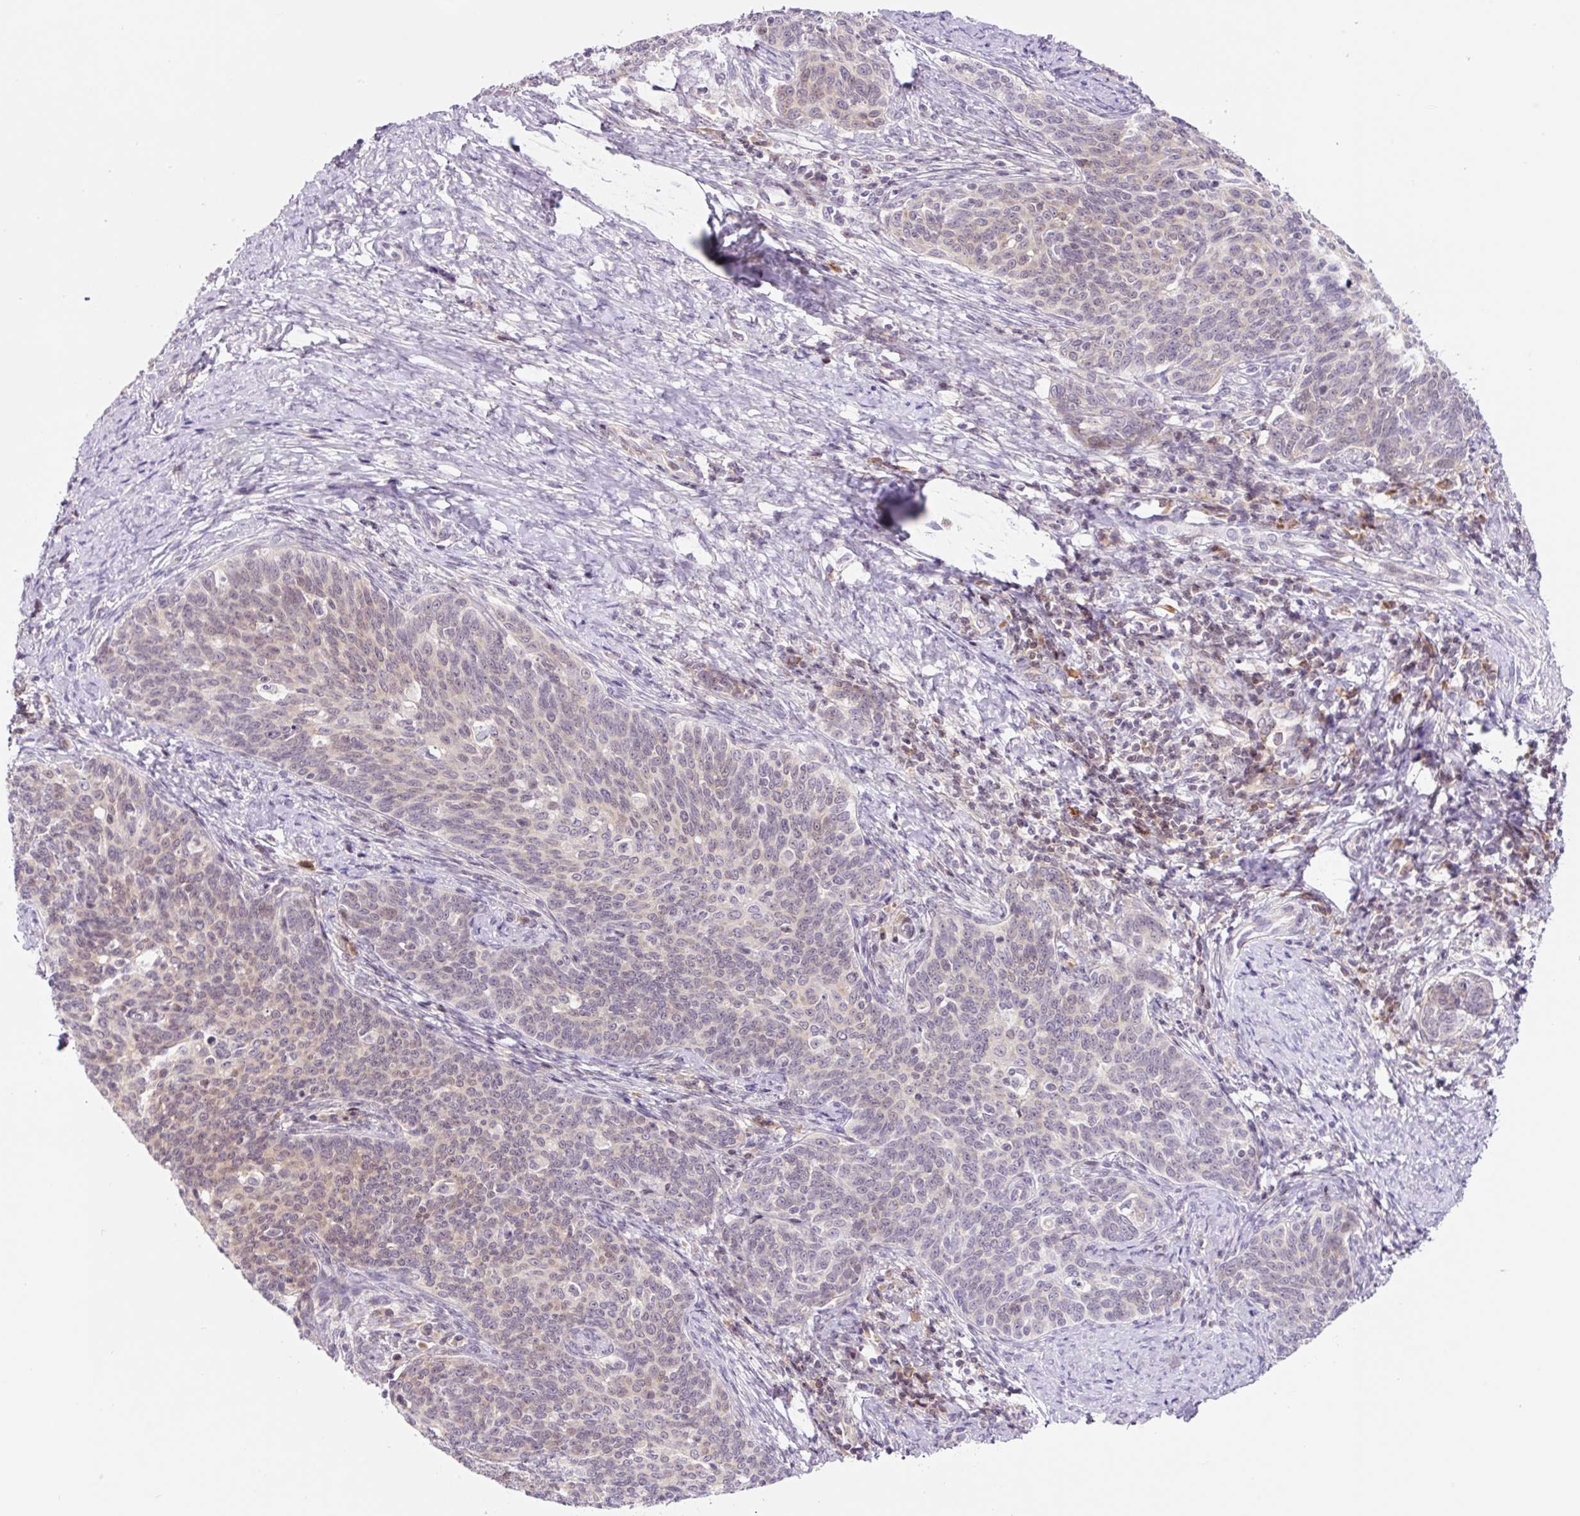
{"staining": {"intensity": "weak", "quantity": "<25%", "location": "cytoplasmic/membranous"}, "tissue": "cervical cancer", "cell_type": "Tumor cells", "image_type": "cancer", "snomed": [{"axis": "morphology", "description": "Squamous cell carcinoma, NOS"}, {"axis": "topography", "description": "Cervix"}], "caption": "Immunohistochemistry histopathology image of neoplastic tissue: human cervical squamous cell carcinoma stained with DAB reveals no significant protein expression in tumor cells.", "gene": "RPL41", "patient": {"sex": "female", "age": 39}}